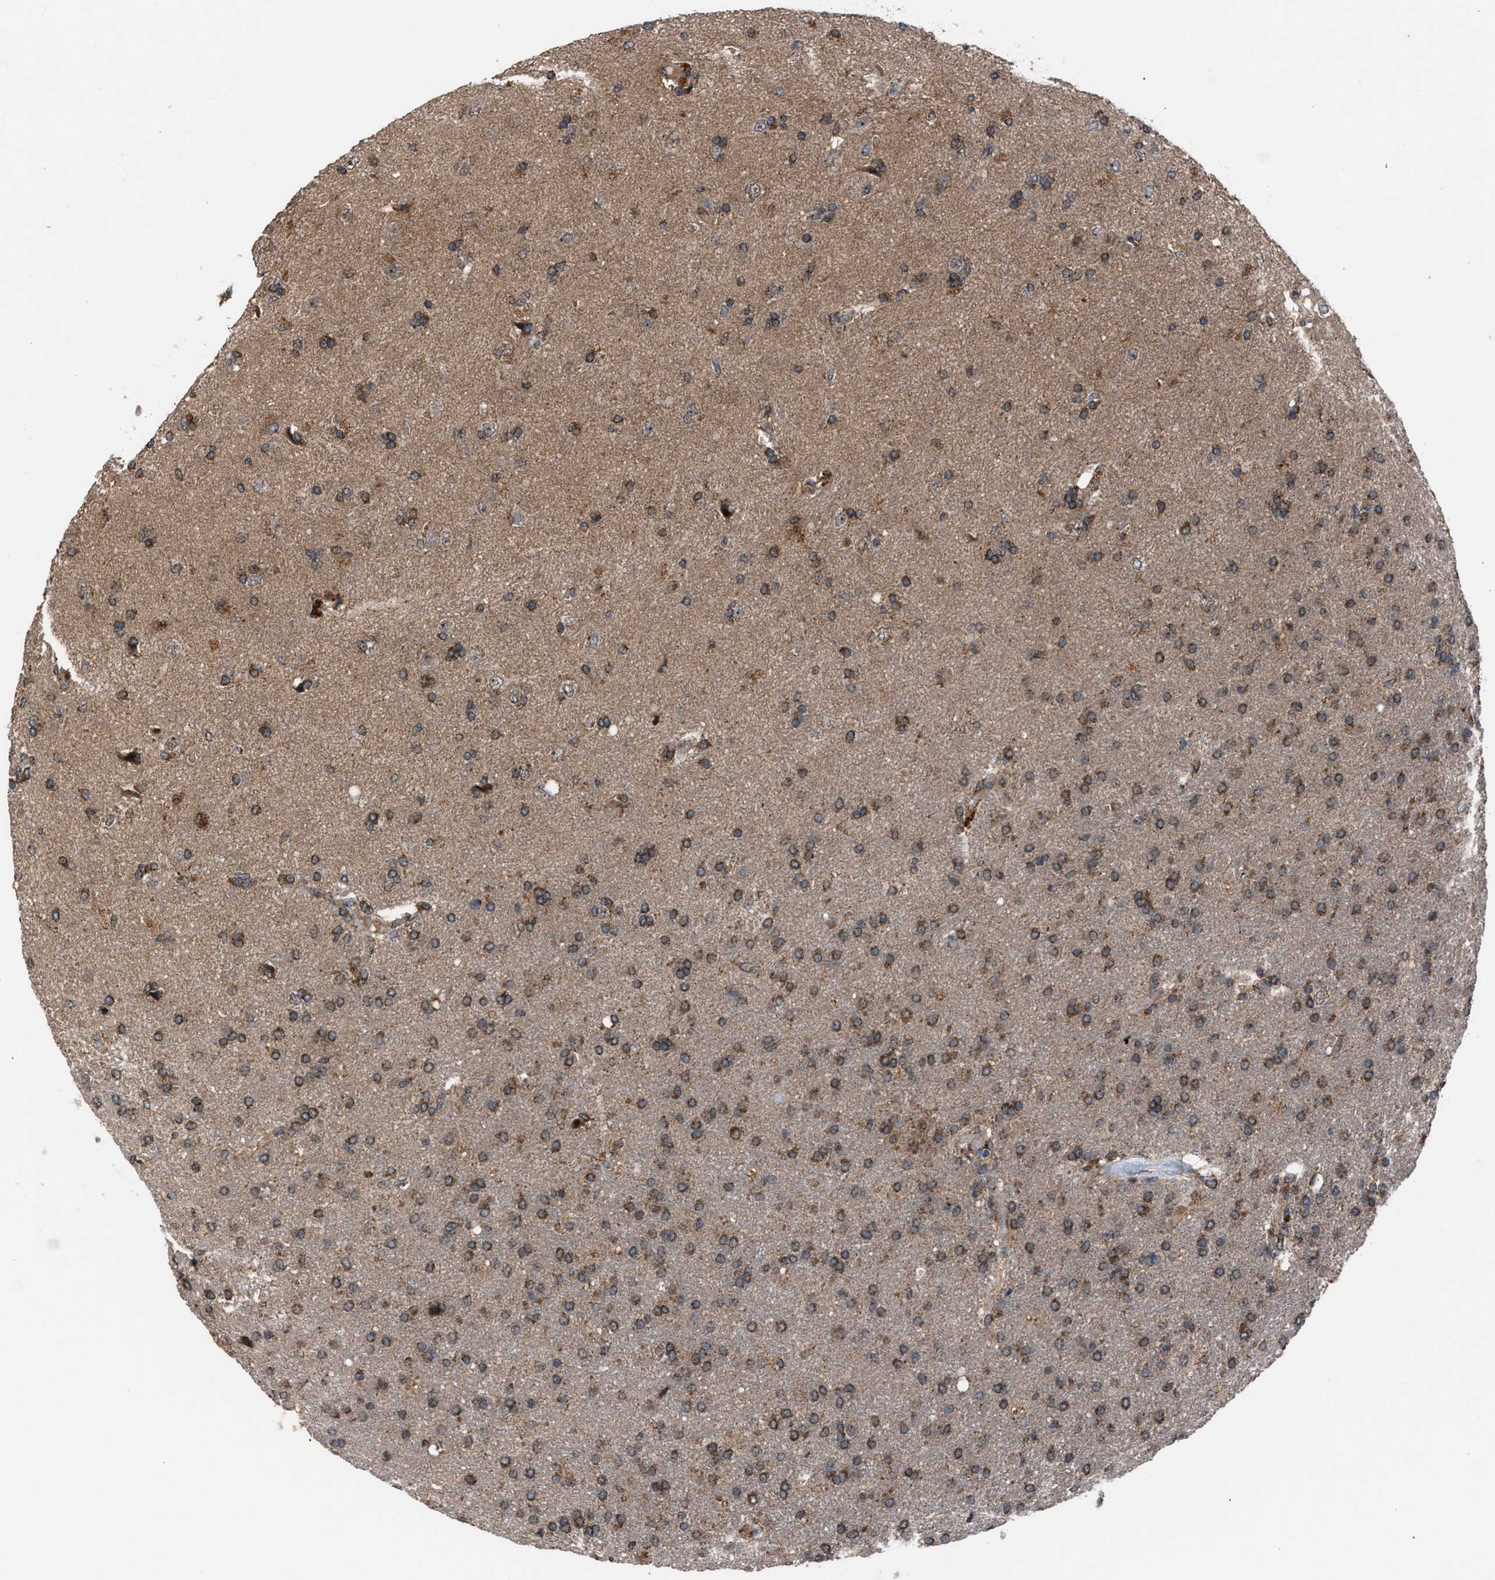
{"staining": {"intensity": "moderate", "quantity": ">75%", "location": "cytoplasmic/membranous"}, "tissue": "glioma", "cell_type": "Tumor cells", "image_type": "cancer", "snomed": [{"axis": "morphology", "description": "Glioma, malignant, High grade"}, {"axis": "topography", "description": "Brain"}], "caption": "A micrograph of human malignant glioma (high-grade) stained for a protein shows moderate cytoplasmic/membranous brown staining in tumor cells.", "gene": "HSD17B4", "patient": {"sex": "male", "age": 72}}